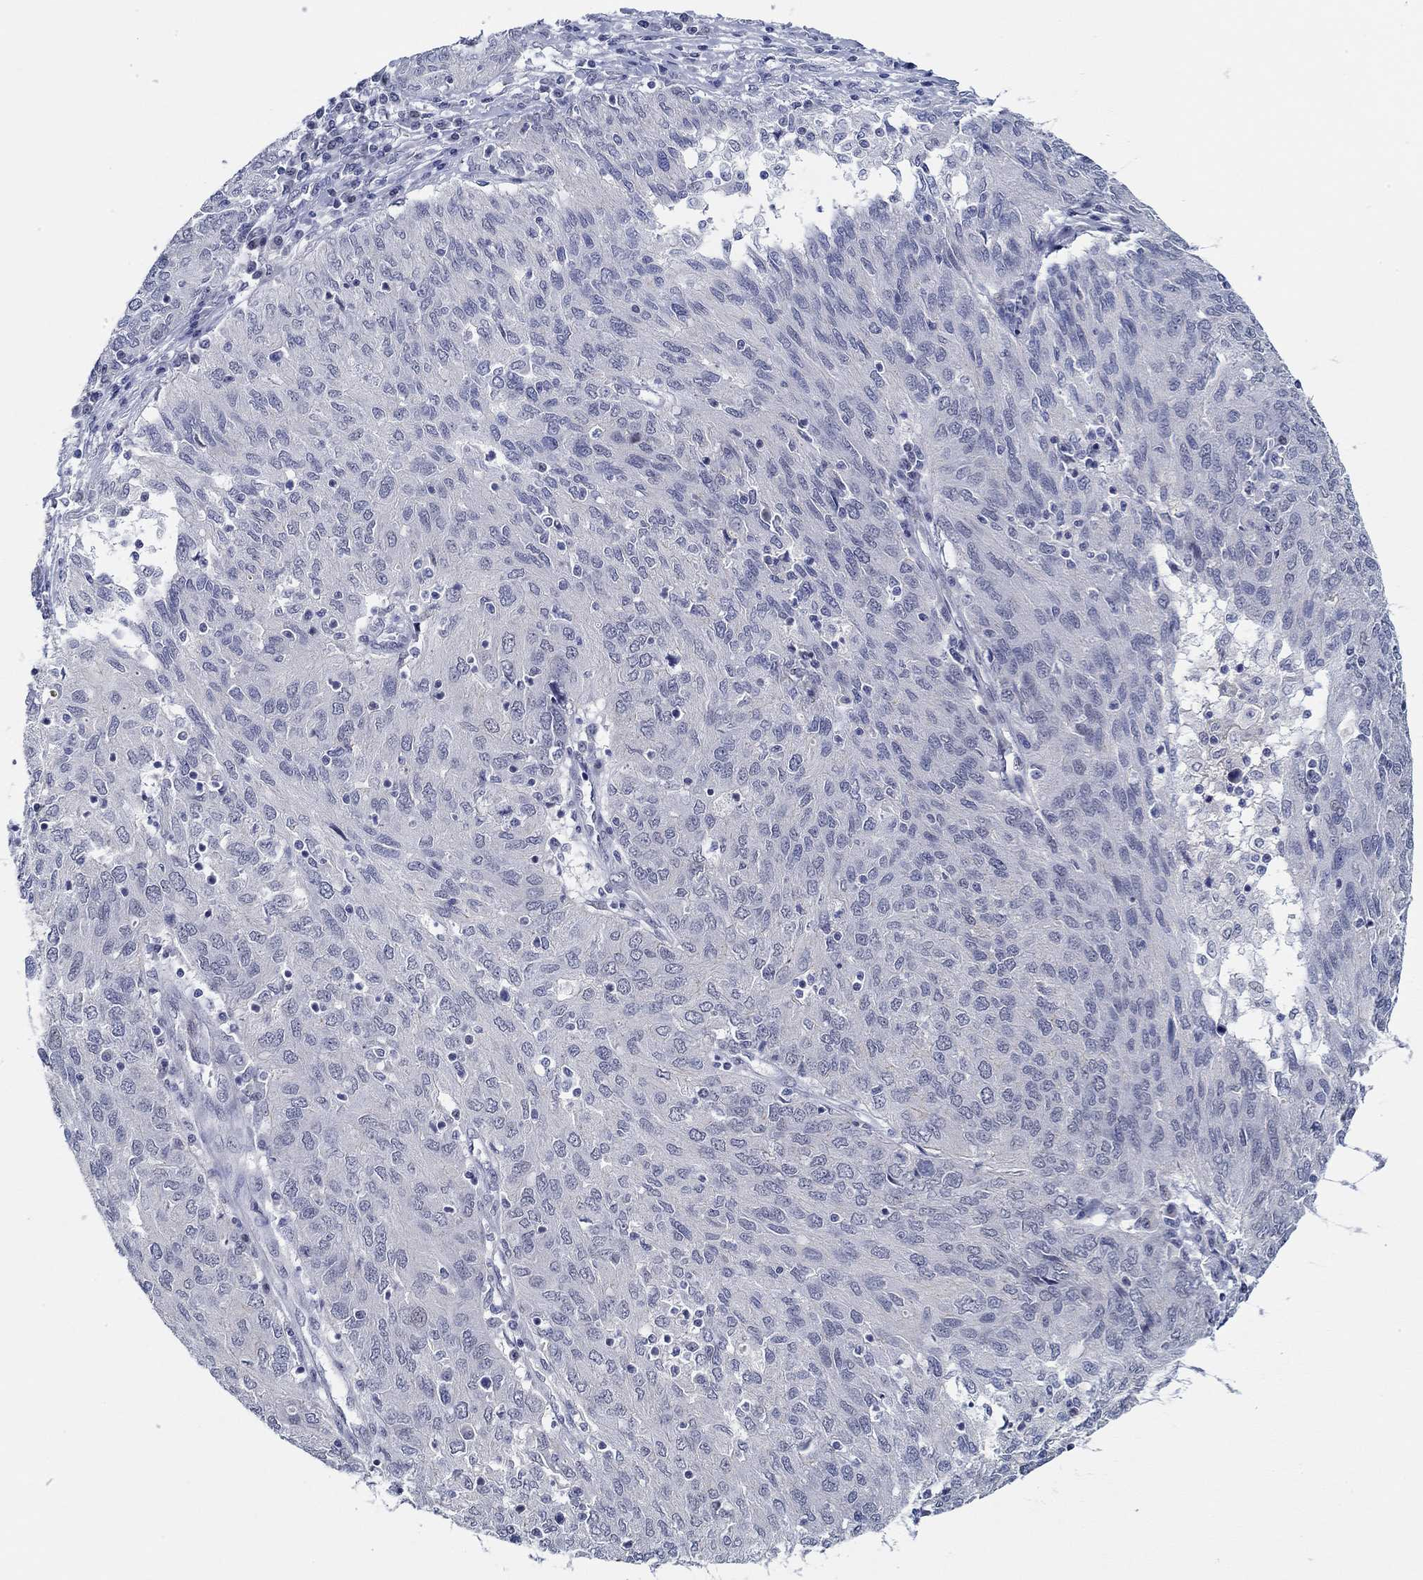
{"staining": {"intensity": "negative", "quantity": "none", "location": "none"}, "tissue": "ovarian cancer", "cell_type": "Tumor cells", "image_type": "cancer", "snomed": [{"axis": "morphology", "description": "Carcinoma, endometroid"}, {"axis": "topography", "description": "Ovary"}], "caption": "This image is of ovarian cancer (endometroid carcinoma) stained with IHC to label a protein in brown with the nuclei are counter-stained blue. There is no positivity in tumor cells.", "gene": "SLC34A1", "patient": {"sex": "female", "age": 50}}